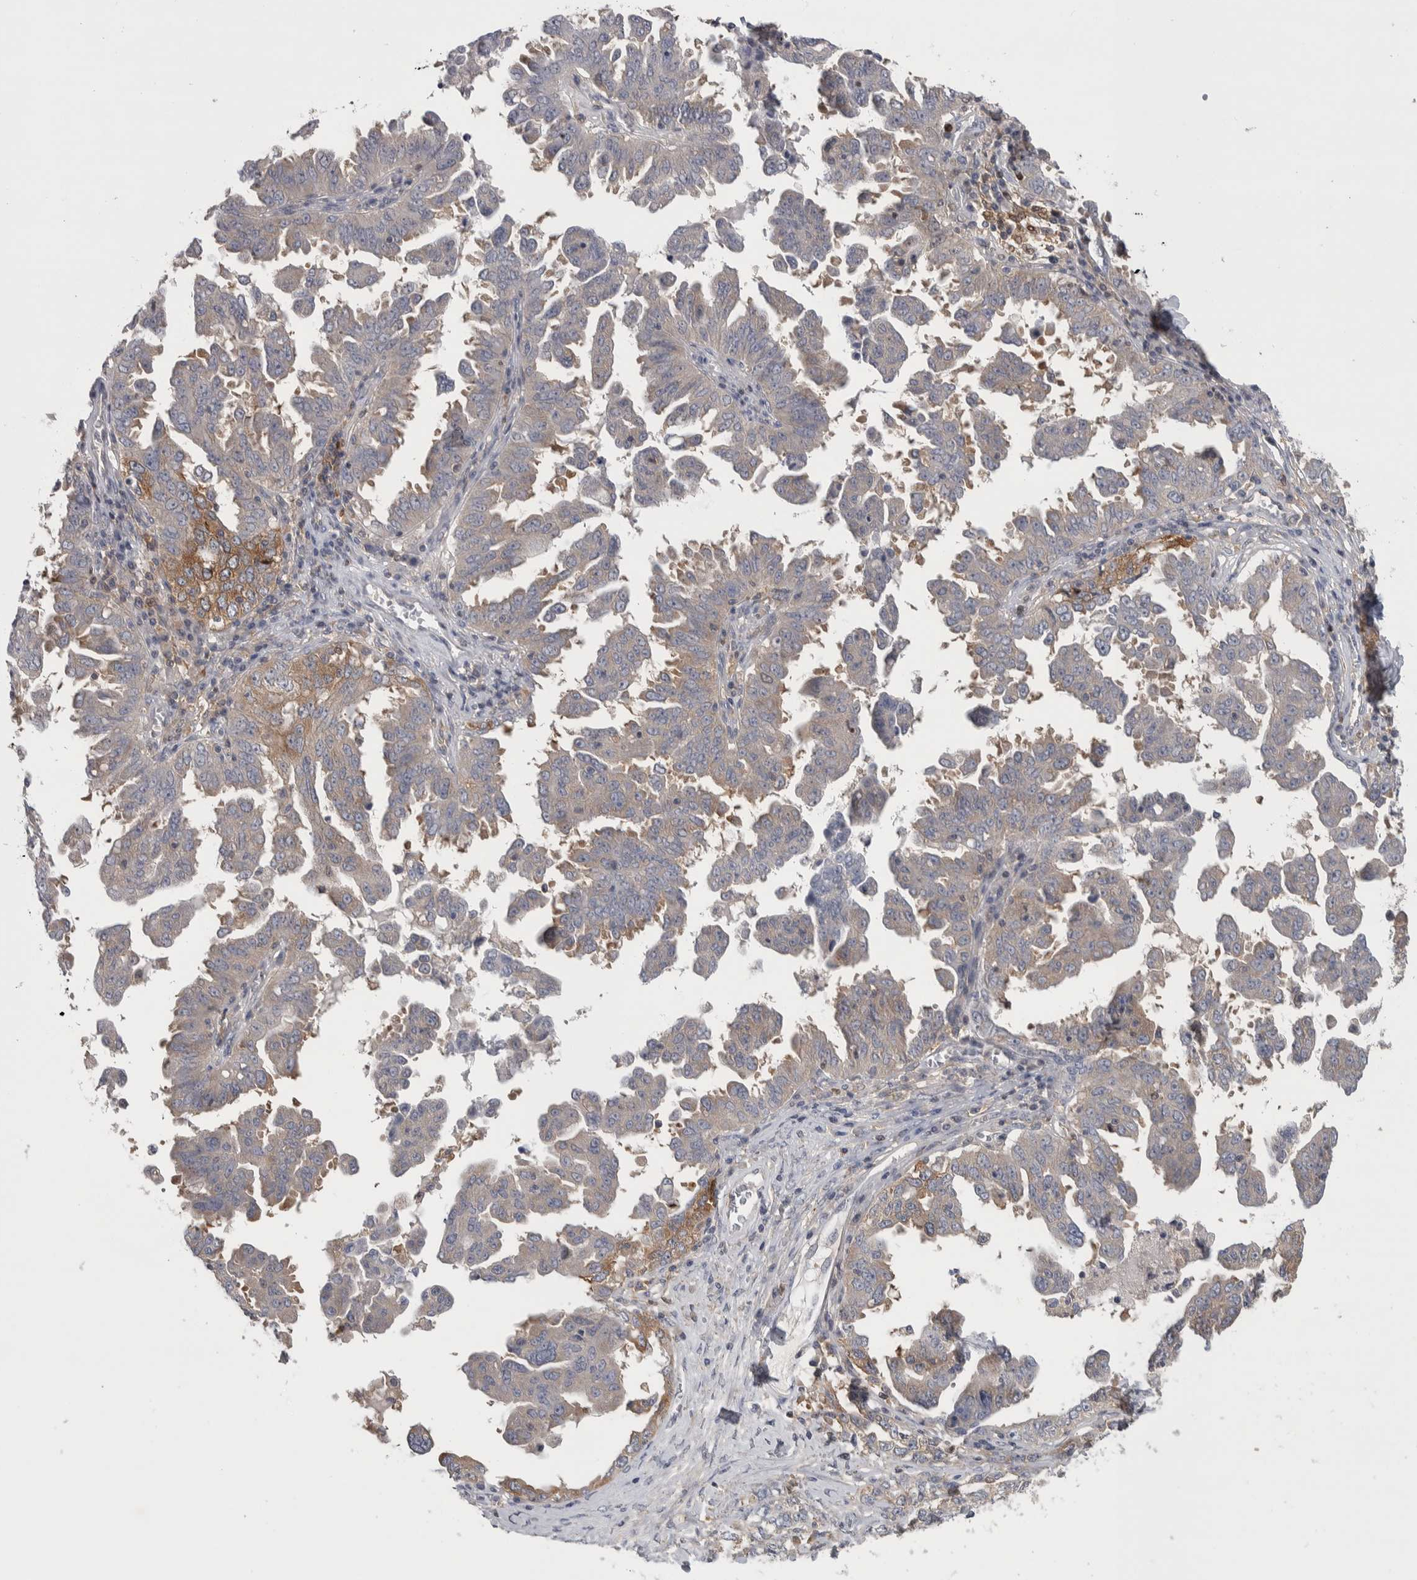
{"staining": {"intensity": "moderate", "quantity": "<25%", "location": "cytoplasmic/membranous"}, "tissue": "ovarian cancer", "cell_type": "Tumor cells", "image_type": "cancer", "snomed": [{"axis": "morphology", "description": "Carcinoma, endometroid"}, {"axis": "topography", "description": "Ovary"}], "caption": "This is a histology image of IHC staining of ovarian endometroid carcinoma, which shows moderate positivity in the cytoplasmic/membranous of tumor cells.", "gene": "NFKB2", "patient": {"sex": "female", "age": 62}}